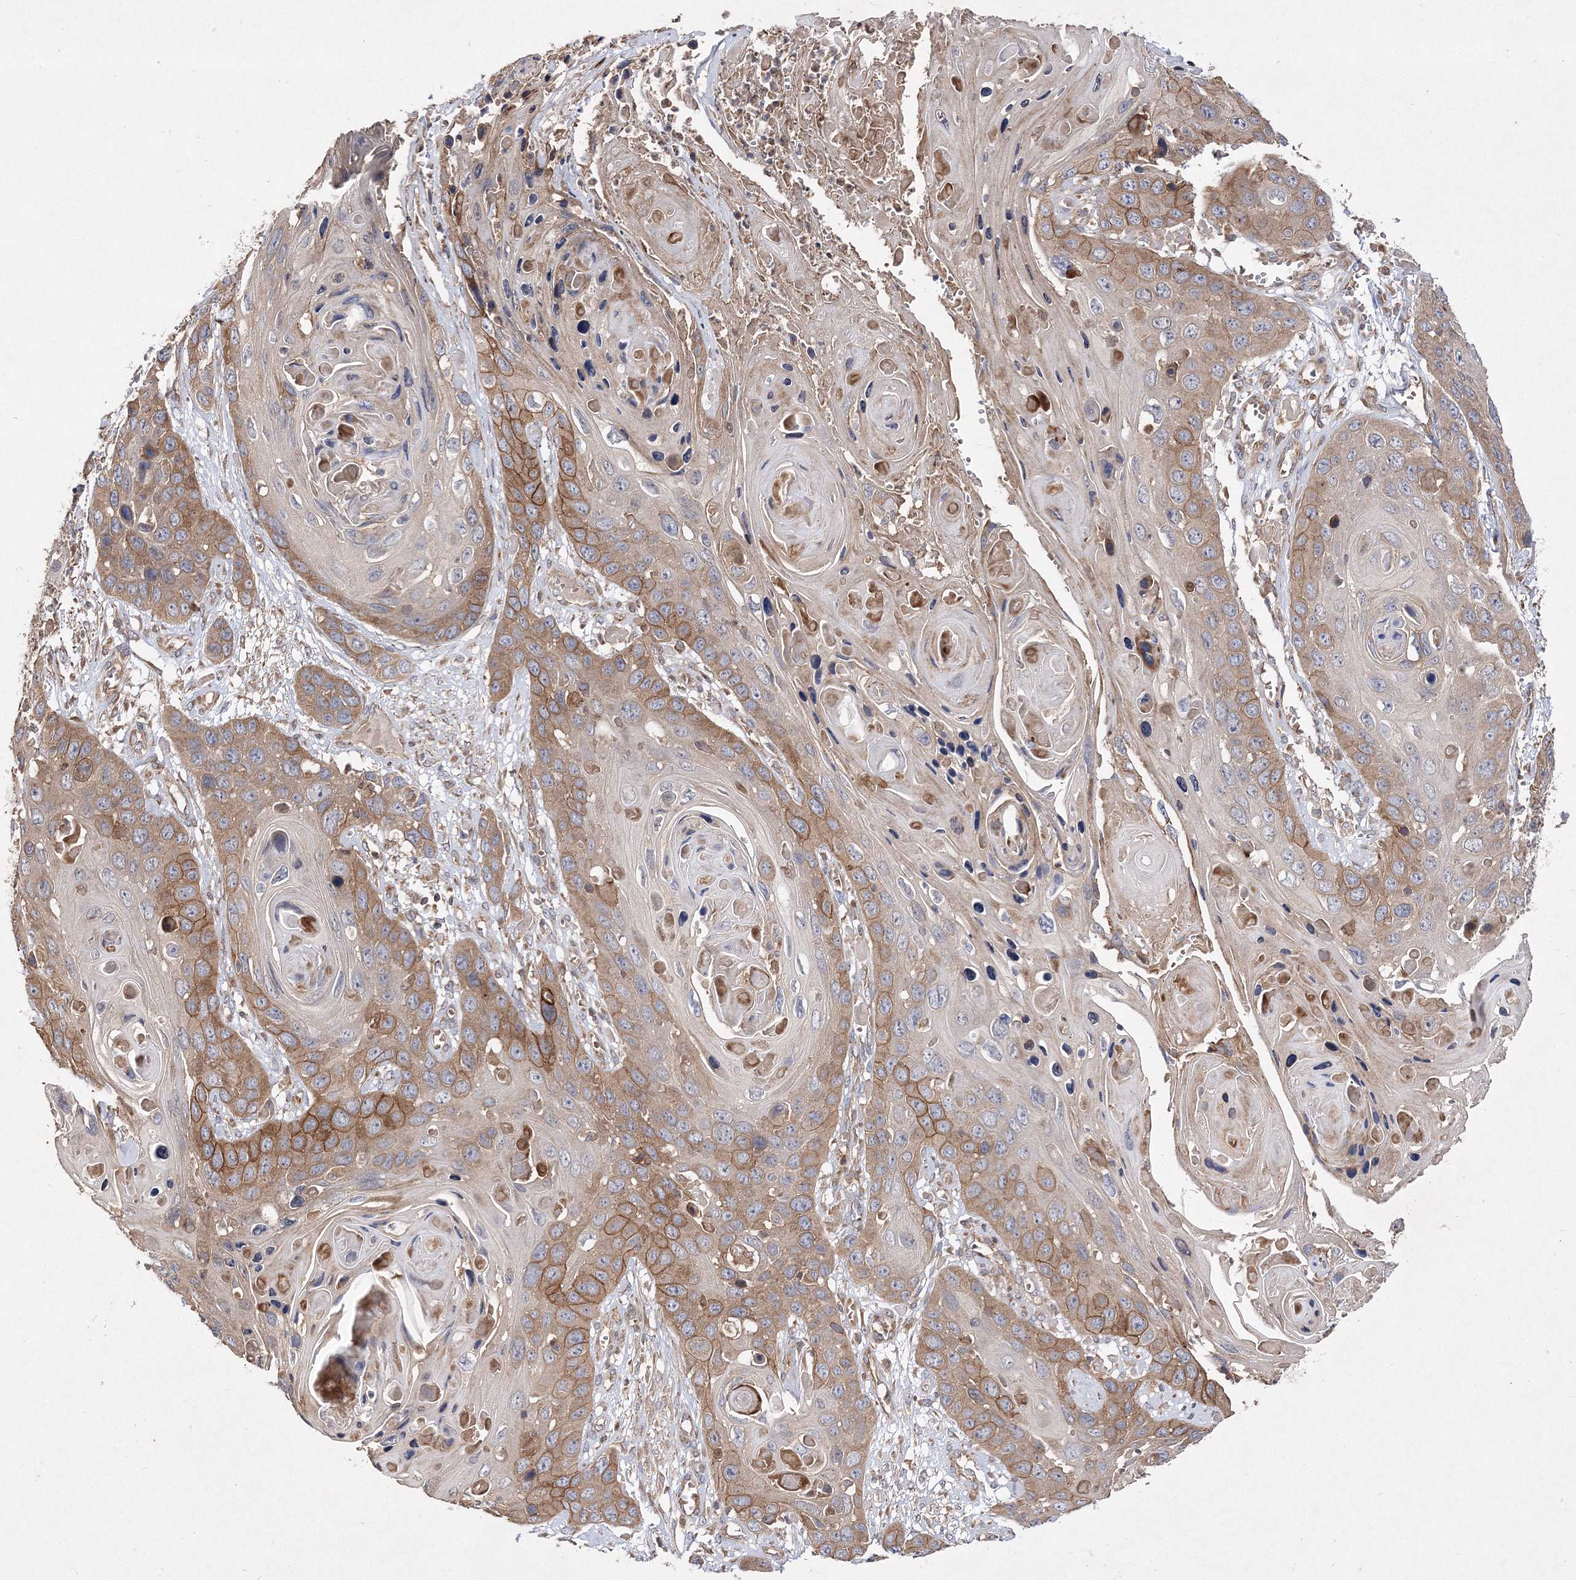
{"staining": {"intensity": "moderate", "quantity": "25%-75%", "location": "cytoplasmic/membranous"}, "tissue": "skin cancer", "cell_type": "Tumor cells", "image_type": "cancer", "snomed": [{"axis": "morphology", "description": "Squamous cell carcinoma, NOS"}, {"axis": "topography", "description": "Skin"}], "caption": "IHC of skin cancer (squamous cell carcinoma) reveals medium levels of moderate cytoplasmic/membranous expression in approximately 25%-75% of tumor cells.", "gene": "DNAJC13", "patient": {"sex": "male", "age": 55}}